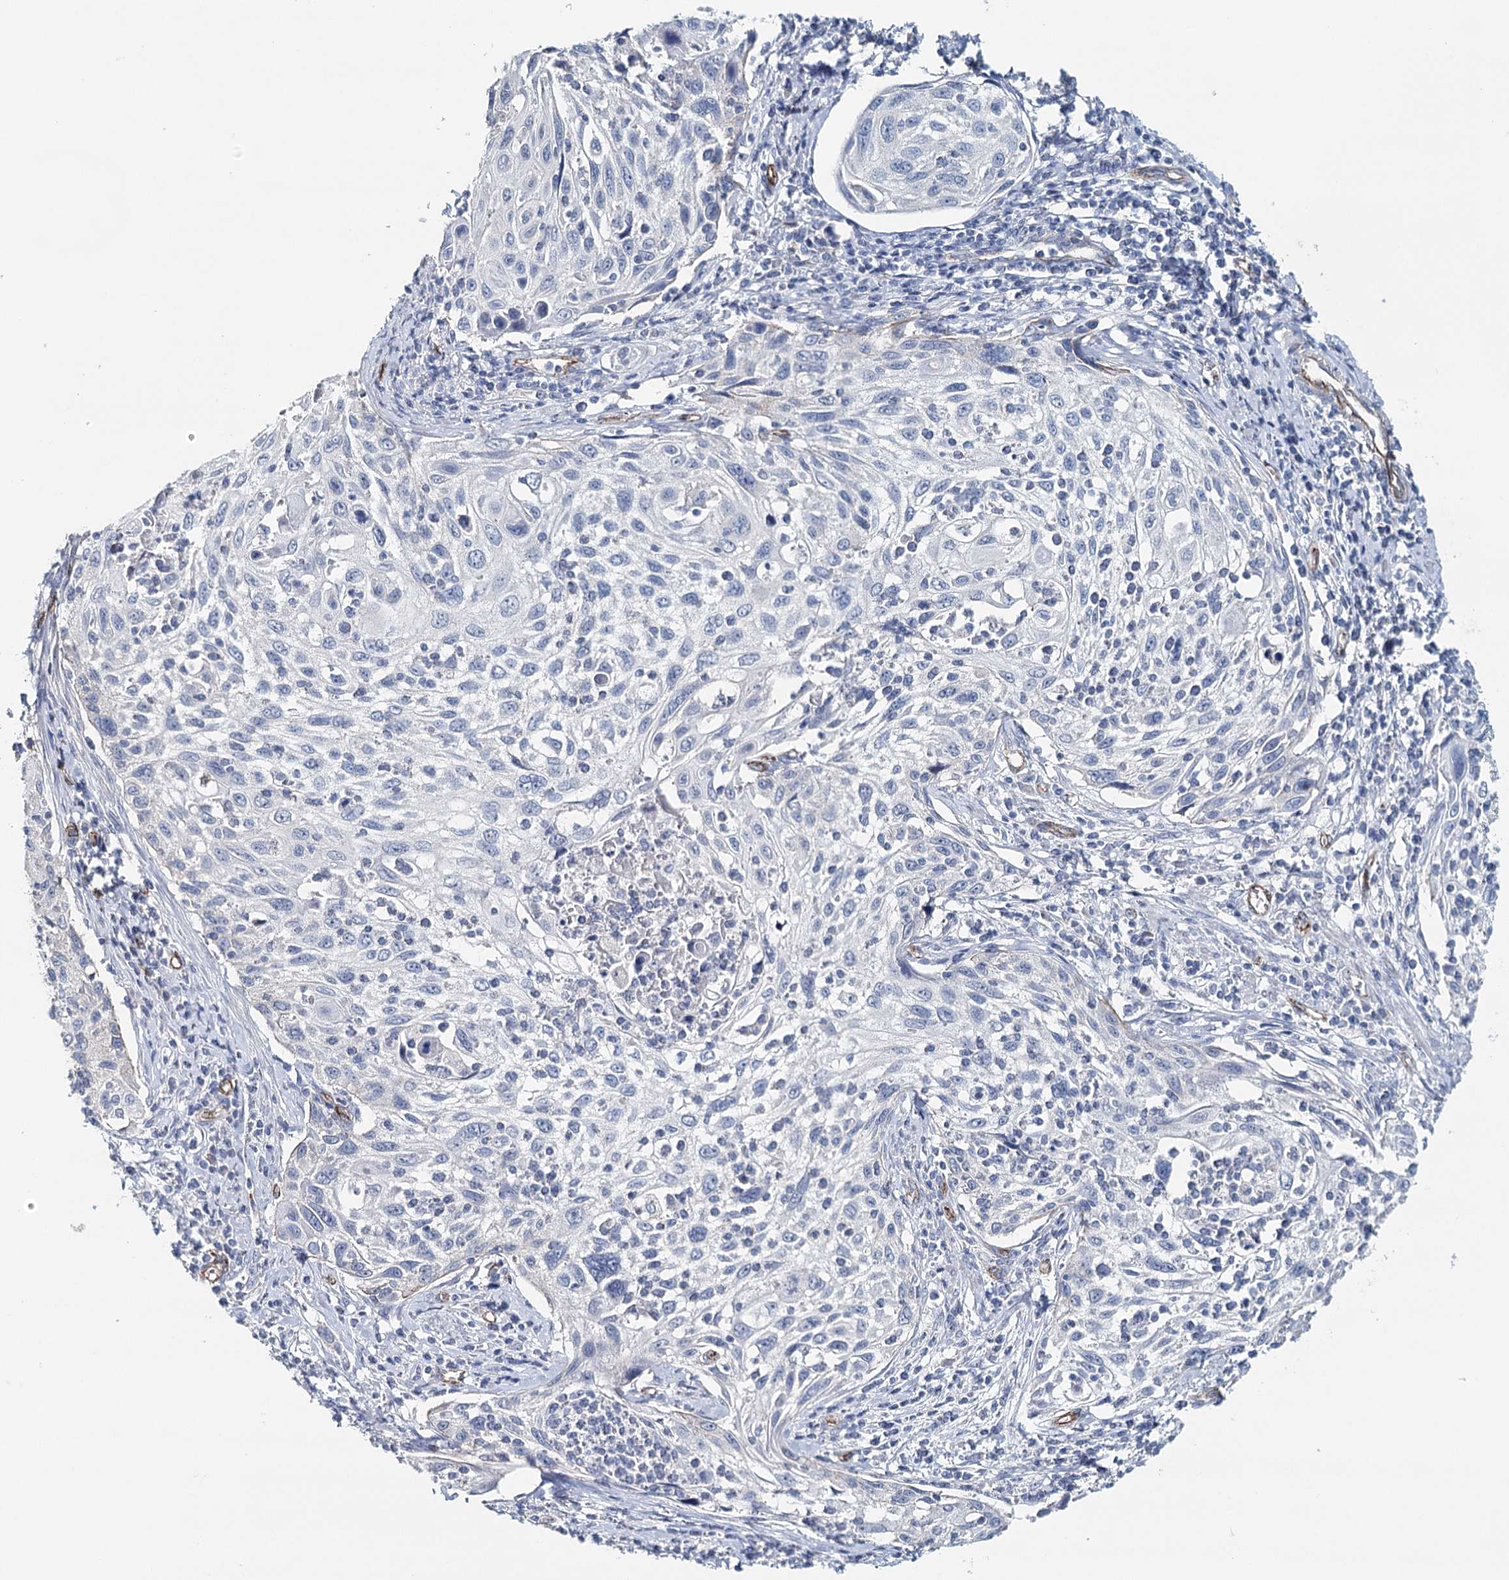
{"staining": {"intensity": "negative", "quantity": "none", "location": "none"}, "tissue": "cervical cancer", "cell_type": "Tumor cells", "image_type": "cancer", "snomed": [{"axis": "morphology", "description": "Squamous cell carcinoma, NOS"}, {"axis": "topography", "description": "Cervix"}], "caption": "The immunohistochemistry histopathology image has no significant expression in tumor cells of squamous cell carcinoma (cervical) tissue. (DAB IHC visualized using brightfield microscopy, high magnification).", "gene": "SYNPO", "patient": {"sex": "female", "age": 70}}